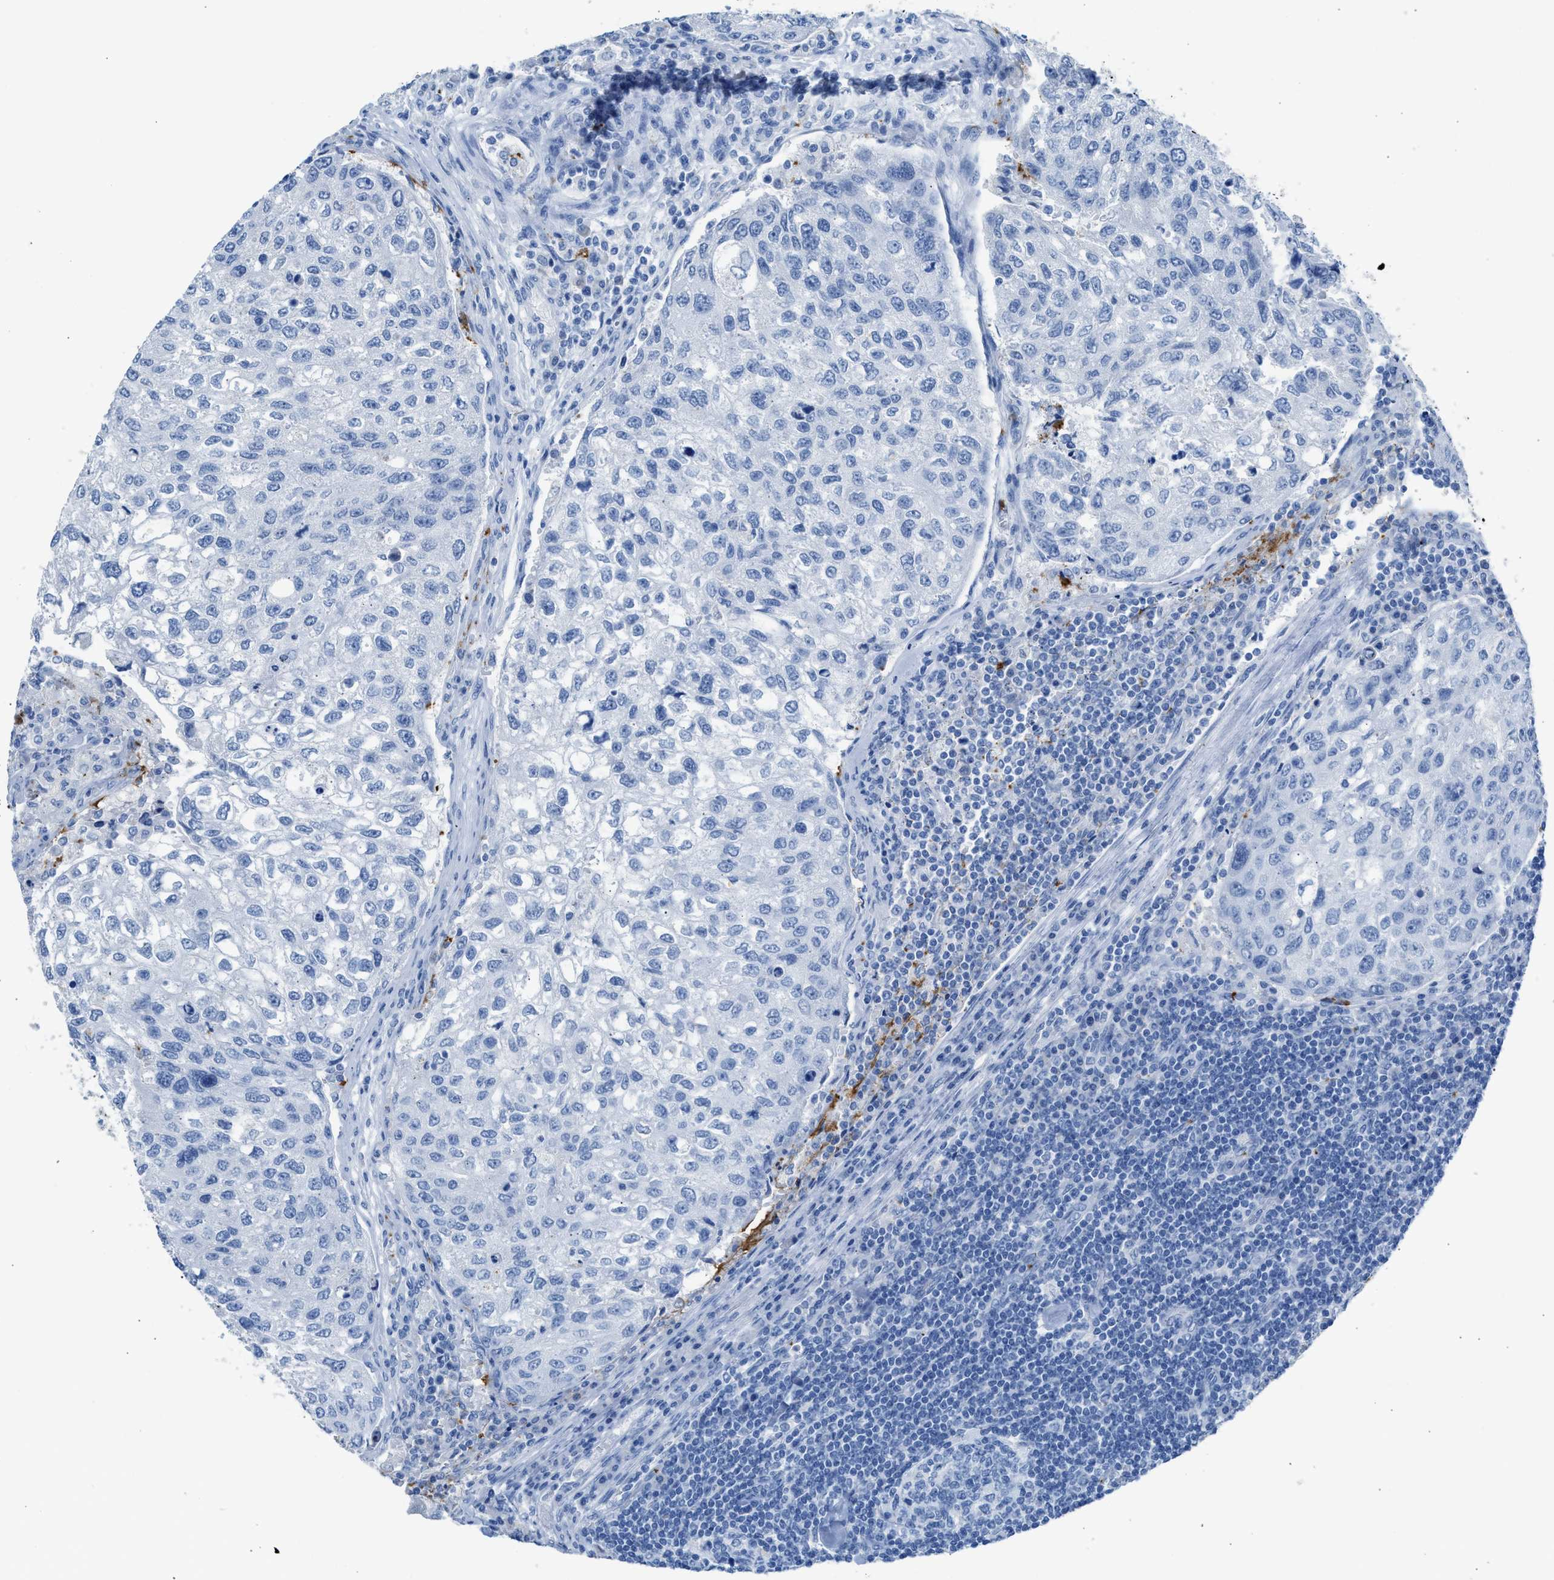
{"staining": {"intensity": "negative", "quantity": "none", "location": "none"}, "tissue": "urothelial cancer", "cell_type": "Tumor cells", "image_type": "cancer", "snomed": [{"axis": "morphology", "description": "Urothelial carcinoma, High grade"}, {"axis": "topography", "description": "Lymph node"}, {"axis": "topography", "description": "Urinary bladder"}], "caption": "Urothelial cancer was stained to show a protein in brown. There is no significant expression in tumor cells.", "gene": "FAIM2", "patient": {"sex": "male", "age": 51}}